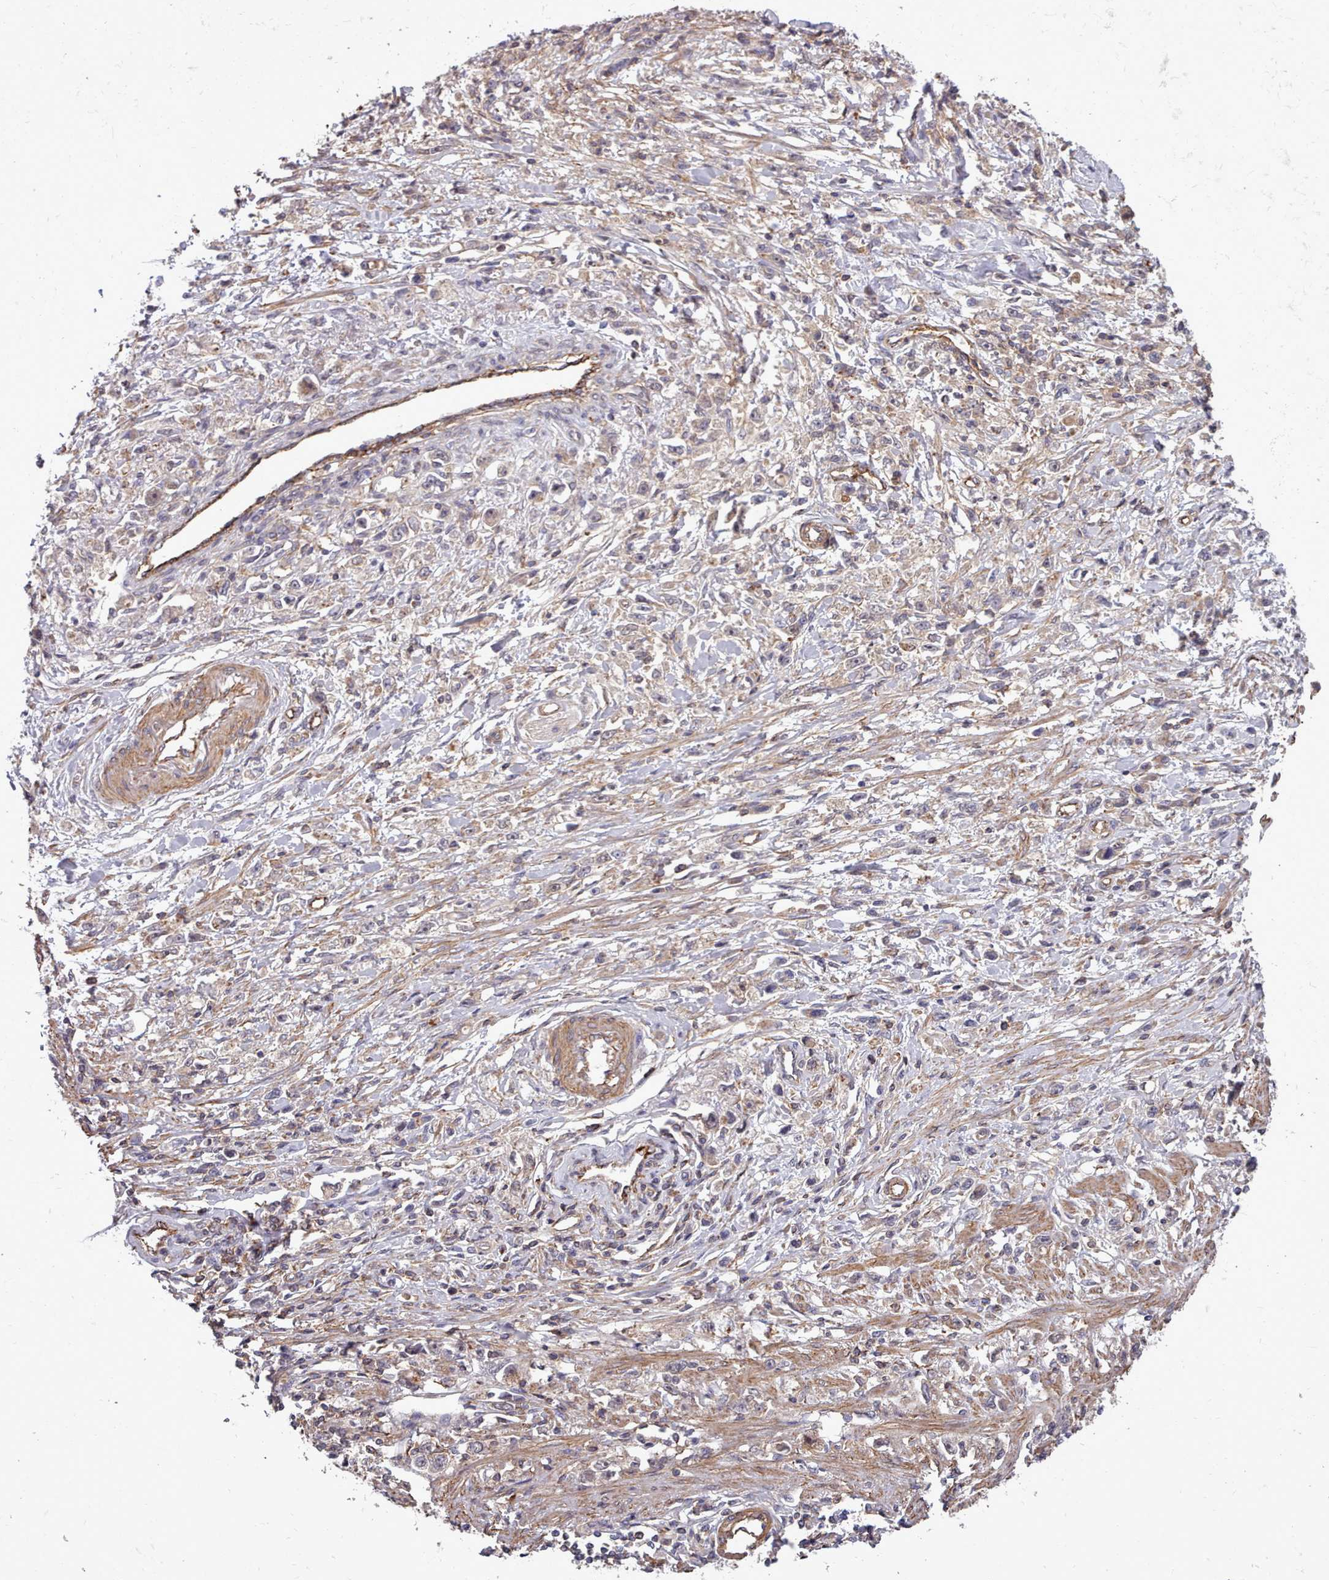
{"staining": {"intensity": "negative", "quantity": "none", "location": "none"}, "tissue": "stomach cancer", "cell_type": "Tumor cells", "image_type": "cancer", "snomed": [{"axis": "morphology", "description": "Adenocarcinoma, NOS"}, {"axis": "topography", "description": "Stomach"}], "caption": "A high-resolution histopathology image shows immunohistochemistry staining of adenocarcinoma (stomach), which exhibits no significant staining in tumor cells.", "gene": "STUB1", "patient": {"sex": "female", "age": 59}}